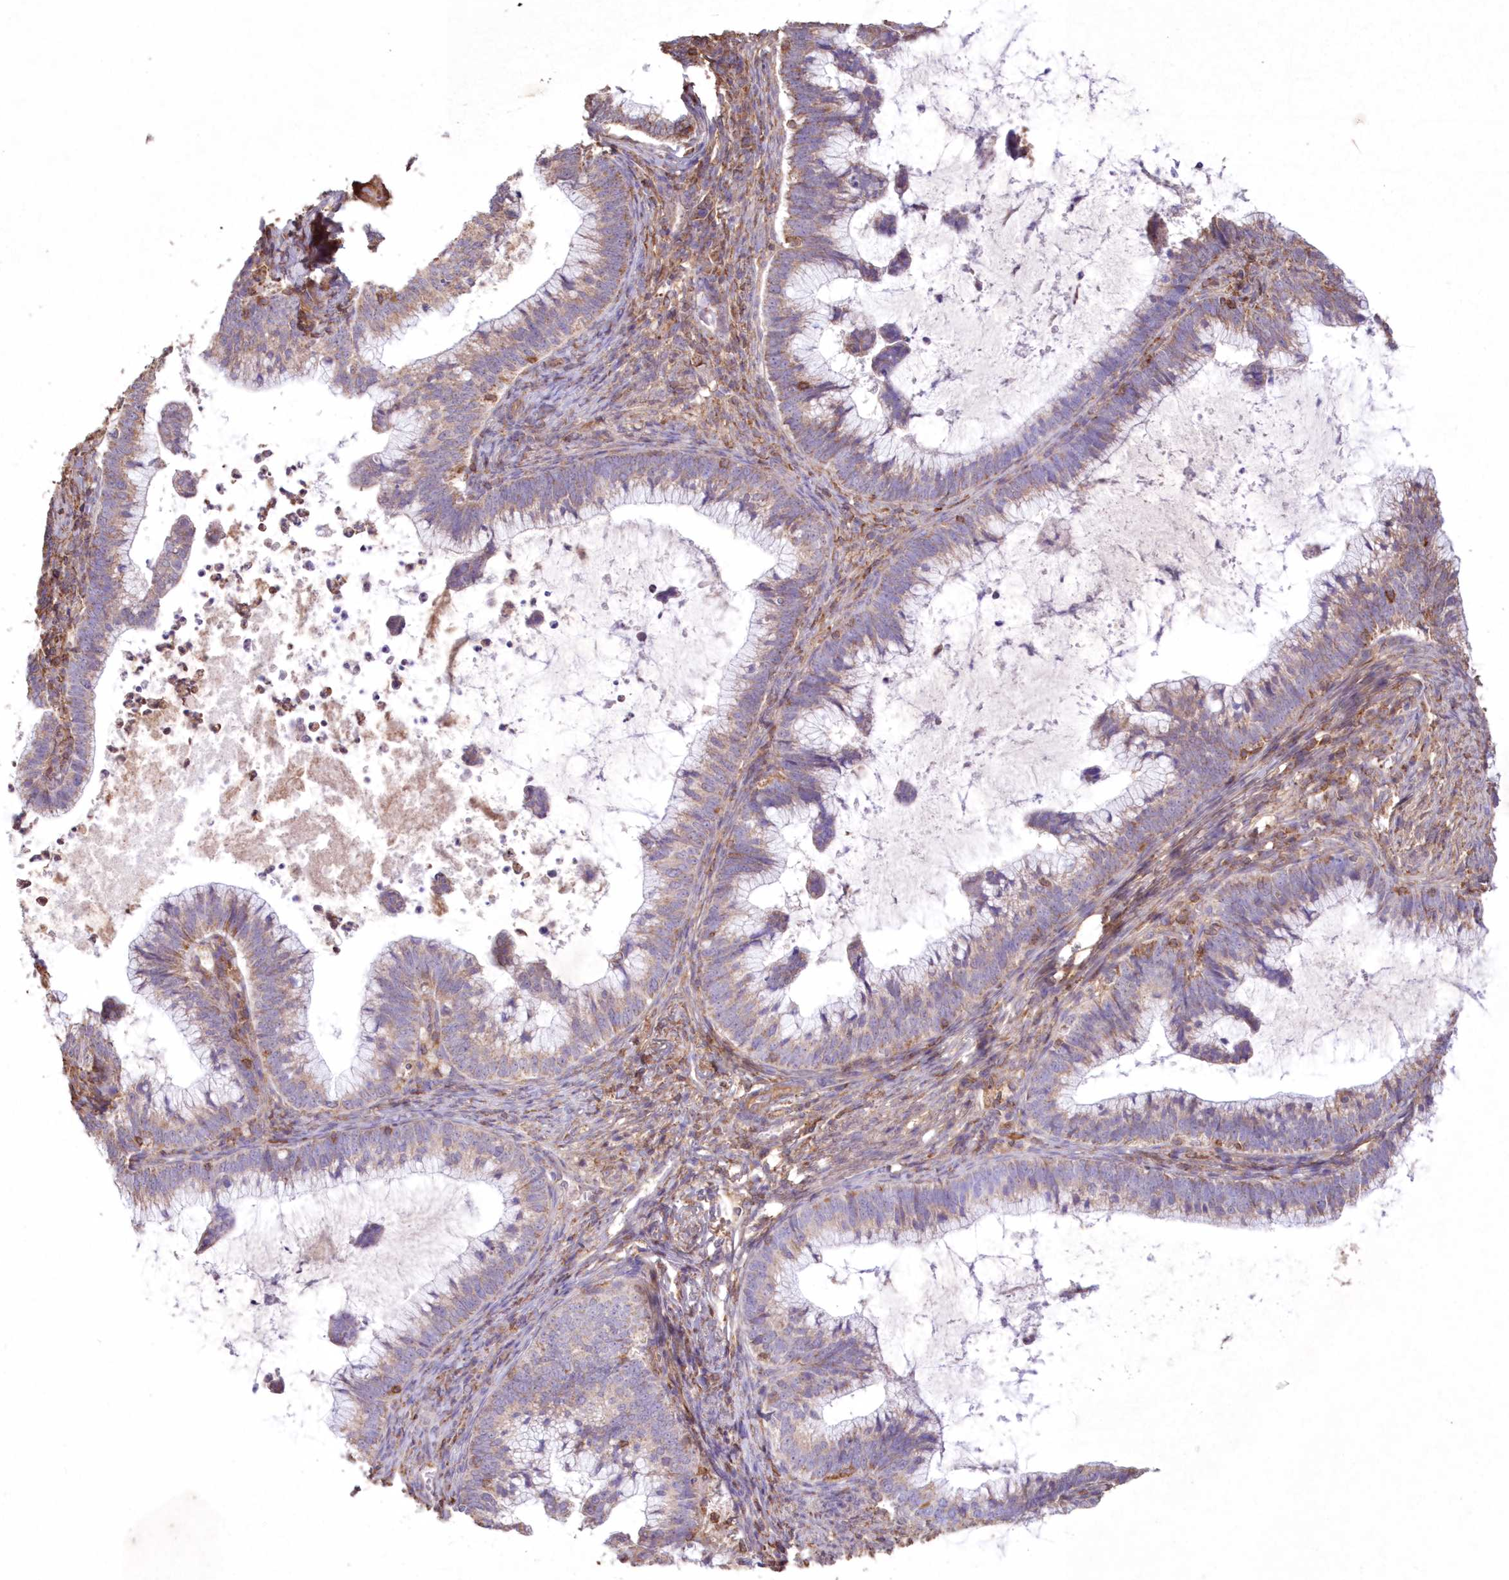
{"staining": {"intensity": "moderate", "quantity": "<25%", "location": "cytoplasmic/membranous"}, "tissue": "cervical cancer", "cell_type": "Tumor cells", "image_type": "cancer", "snomed": [{"axis": "morphology", "description": "Adenocarcinoma, NOS"}, {"axis": "topography", "description": "Cervix"}], "caption": "Protein staining by IHC displays moderate cytoplasmic/membranous expression in approximately <25% of tumor cells in cervical adenocarcinoma.", "gene": "TMEM139", "patient": {"sex": "female", "age": 36}}